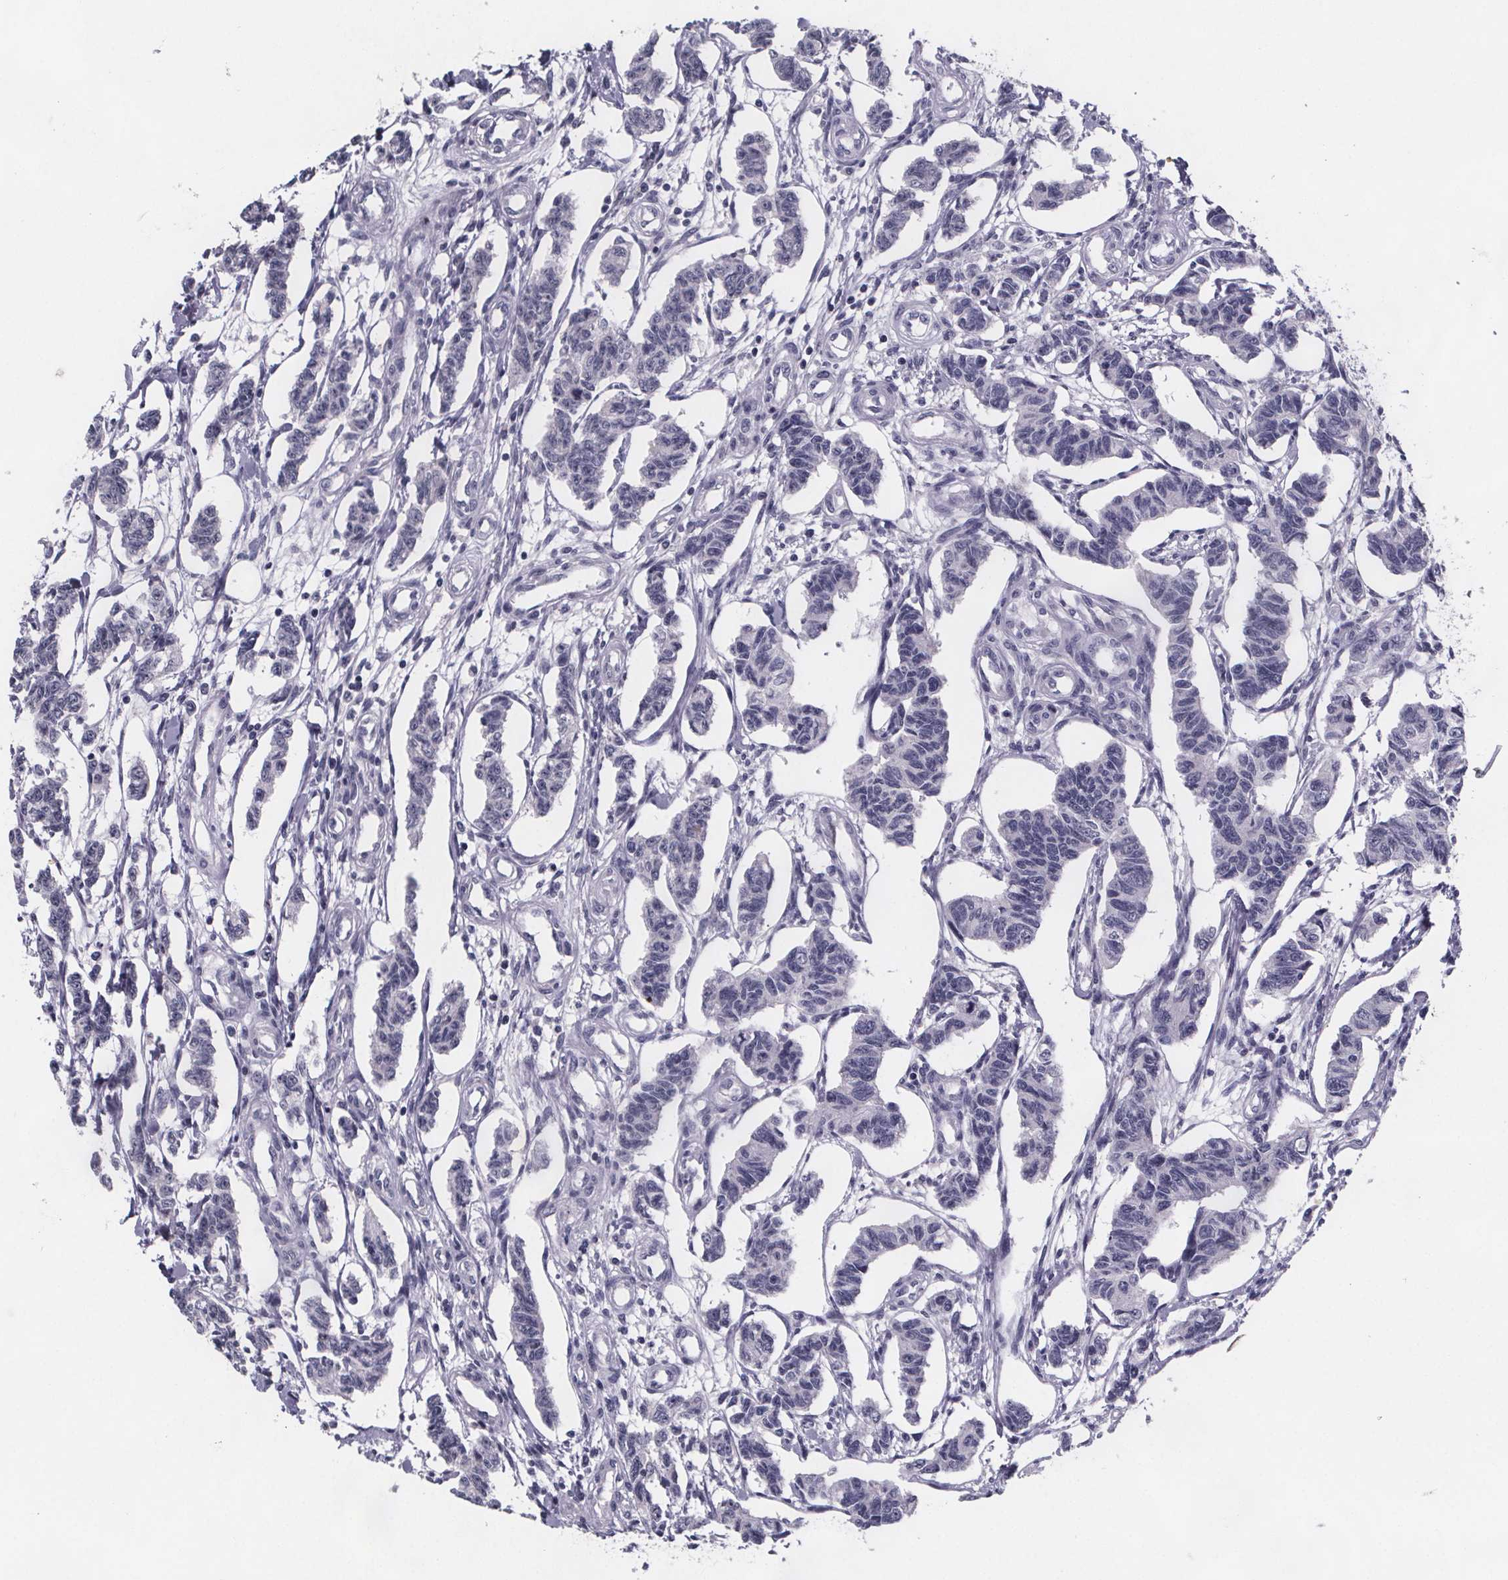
{"staining": {"intensity": "negative", "quantity": "none", "location": "none"}, "tissue": "carcinoid", "cell_type": "Tumor cells", "image_type": "cancer", "snomed": [{"axis": "morphology", "description": "Carcinoid, malignant, NOS"}, {"axis": "topography", "description": "Kidney"}], "caption": "Micrograph shows no significant protein staining in tumor cells of carcinoid. Nuclei are stained in blue.", "gene": "PAH", "patient": {"sex": "female", "age": 41}}